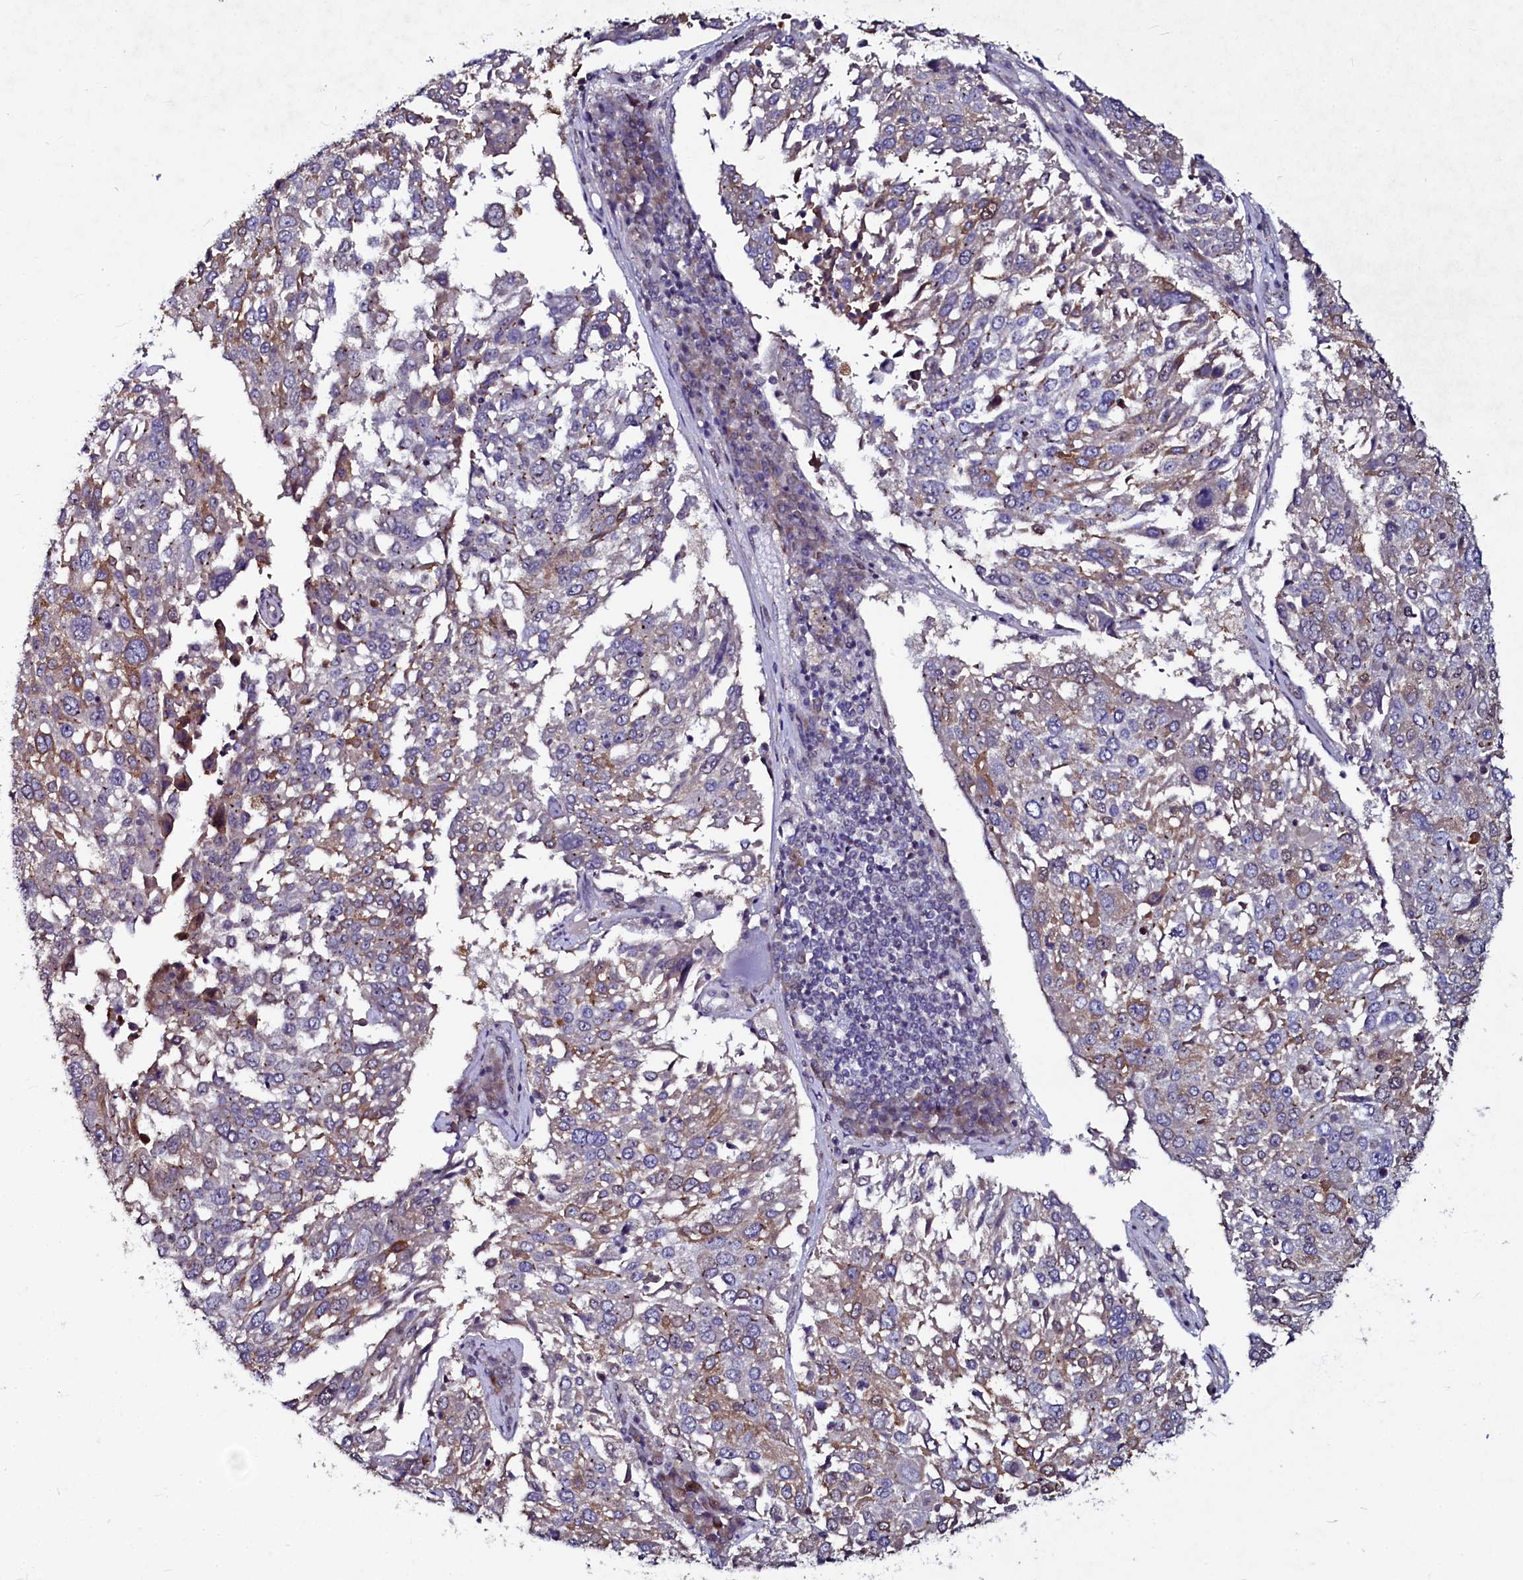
{"staining": {"intensity": "moderate", "quantity": "<25%", "location": "cytoplasmic/membranous"}, "tissue": "lung cancer", "cell_type": "Tumor cells", "image_type": "cancer", "snomed": [{"axis": "morphology", "description": "Squamous cell carcinoma, NOS"}, {"axis": "topography", "description": "Lung"}], "caption": "Immunohistochemistry (IHC) of human squamous cell carcinoma (lung) demonstrates low levels of moderate cytoplasmic/membranous expression in approximately <25% of tumor cells. Ihc stains the protein in brown and the nuclei are stained blue.", "gene": "USPL1", "patient": {"sex": "male", "age": 65}}